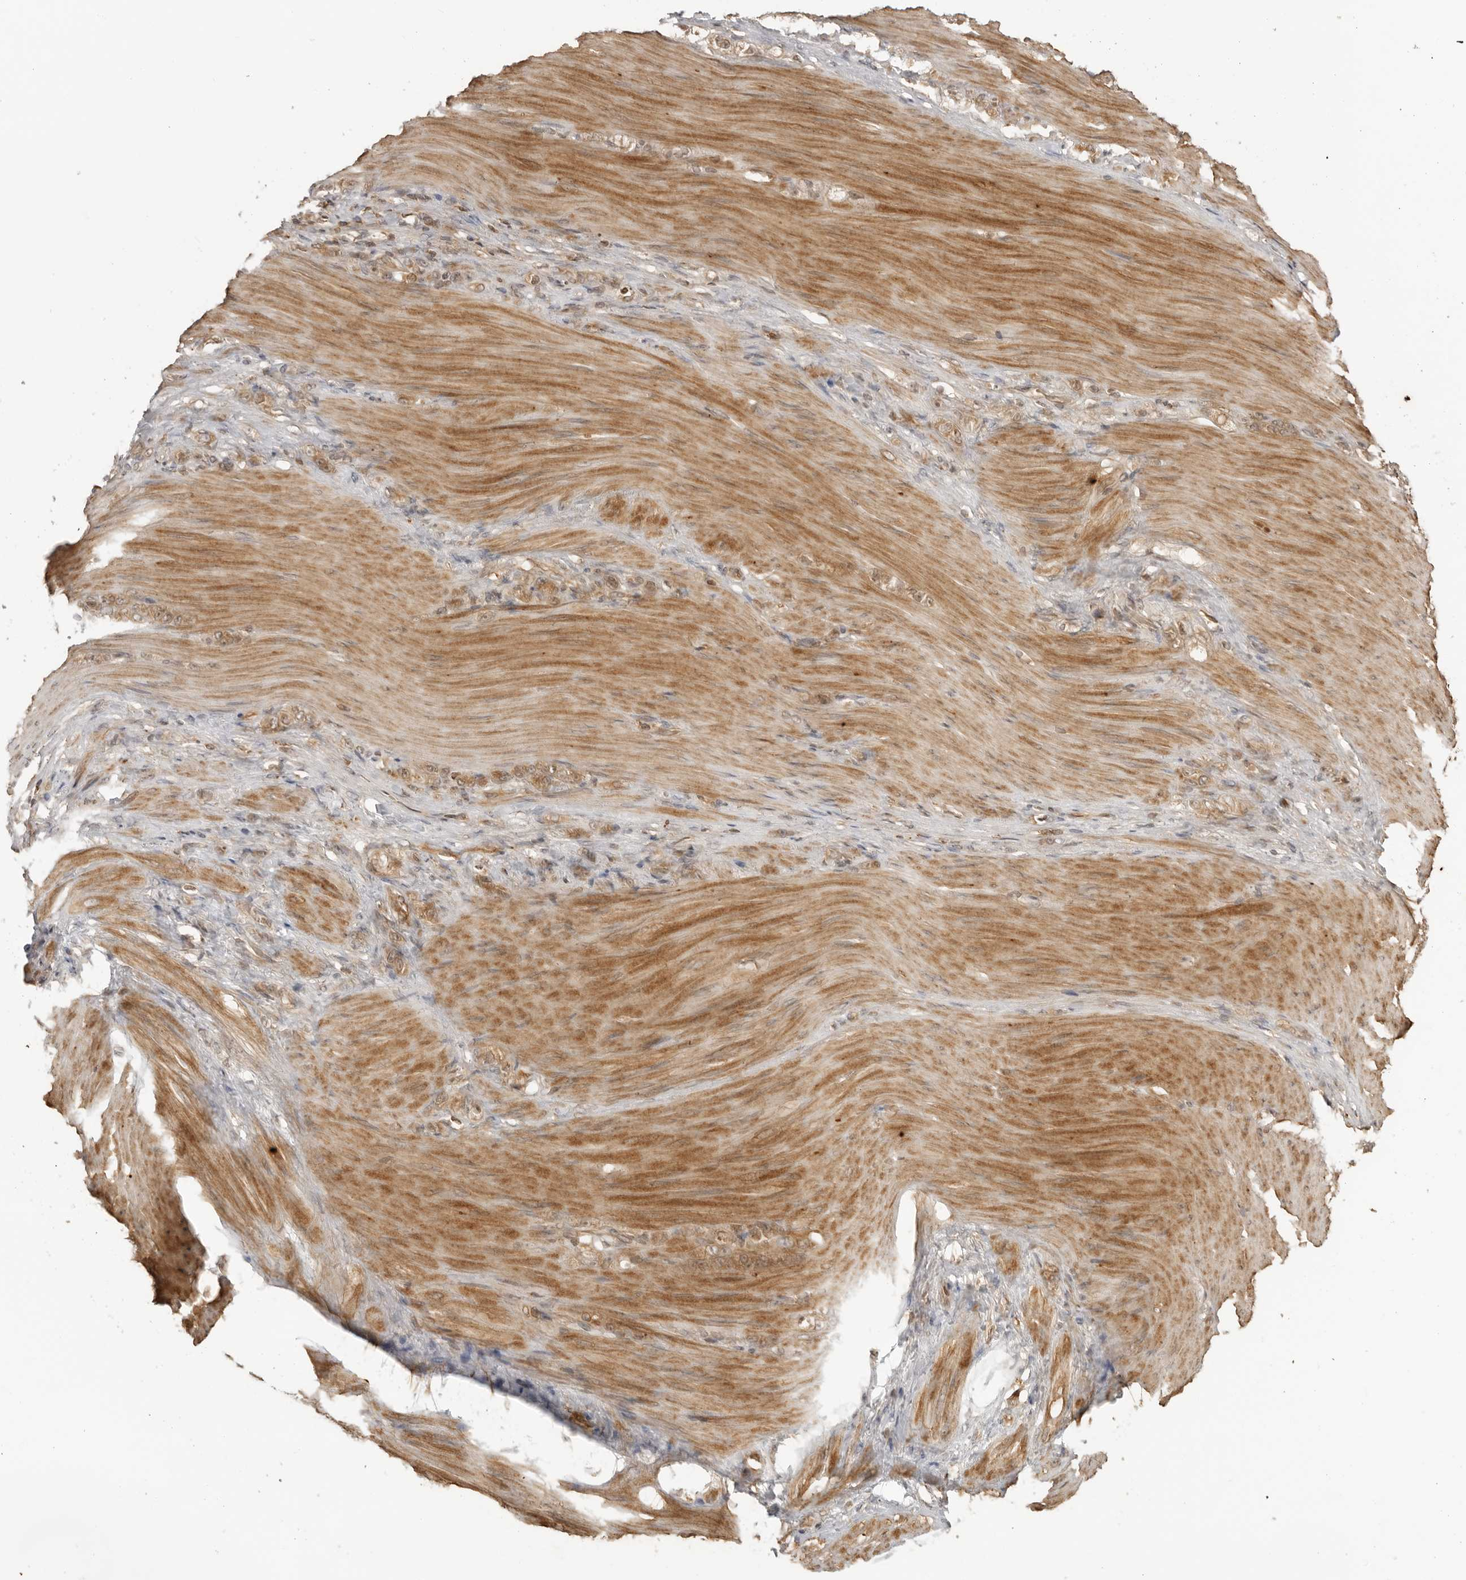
{"staining": {"intensity": "moderate", "quantity": ">75%", "location": "cytoplasmic/membranous,nuclear"}, "tissue": "stomach cancer", "cell_type": "Tumor cells", "image_type": "cancer", "snomed": [{"axis": "morphology", "description": "Normal tissue, NOS"}, {"axis": "morphology", "description": "Adenocarcinoma, NOS"}, {"axis": "topography", "description": "Stomach"}], "caption": "DAB immunohistochemical staining of adenocarcinoma (stomach) exhibits moderate cytoplasmic/membranous and nuclear protein positivity in about >75% of tumor cells. (DAB (3,3'-diaminobenzidine) IHC with brightfield microscopy, high magnification).", "gene": "IKBKE", "patient": {"sex": "male", "age": 82}}